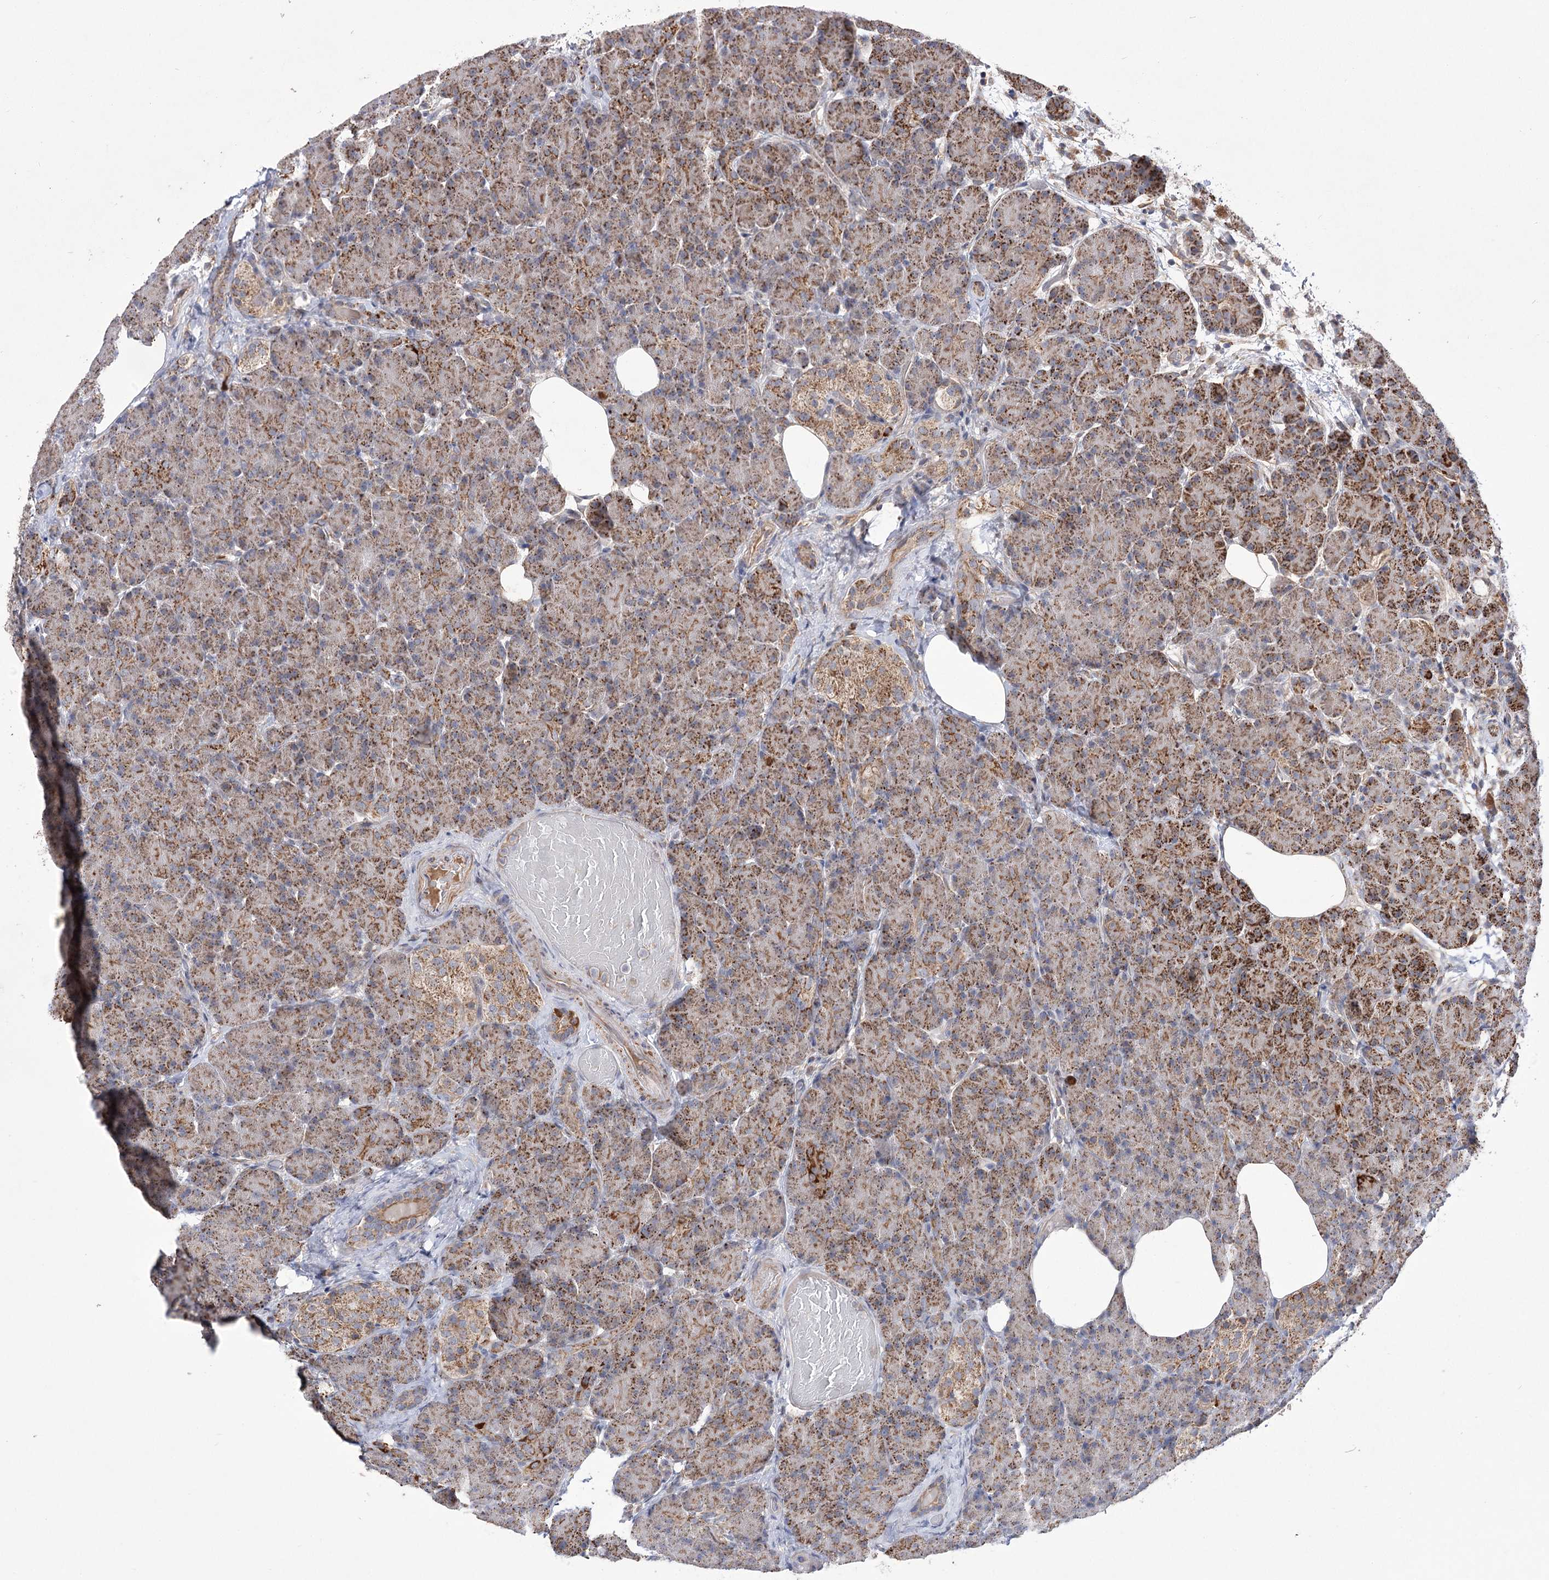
{"staining": {"intensity": "moderate", "quantity": ">75%", "location": "cytoplasmic/membranous"}, "tissue": "pancreas", "cell_type": "Exocrine glandular cells", "image_type": "normal", "snomed": [{"axis": "morphology", "description": "Normal tissue, NOS"}, {"axis": "topography", "description": "Pancreas"}], "caption": "Immunohistochemistry image of benign pancreas: pancreas stained using immunohistochemistry (IHC) shows medium levels of moderate protein expression localized specifically in the cytoplasmic/membranous of exocrine glandular cells, appearing as a cytoplasmic/membranous brown color.", "gene": "ECHDC3", "patient": {"sex": "female", "age": 43}}